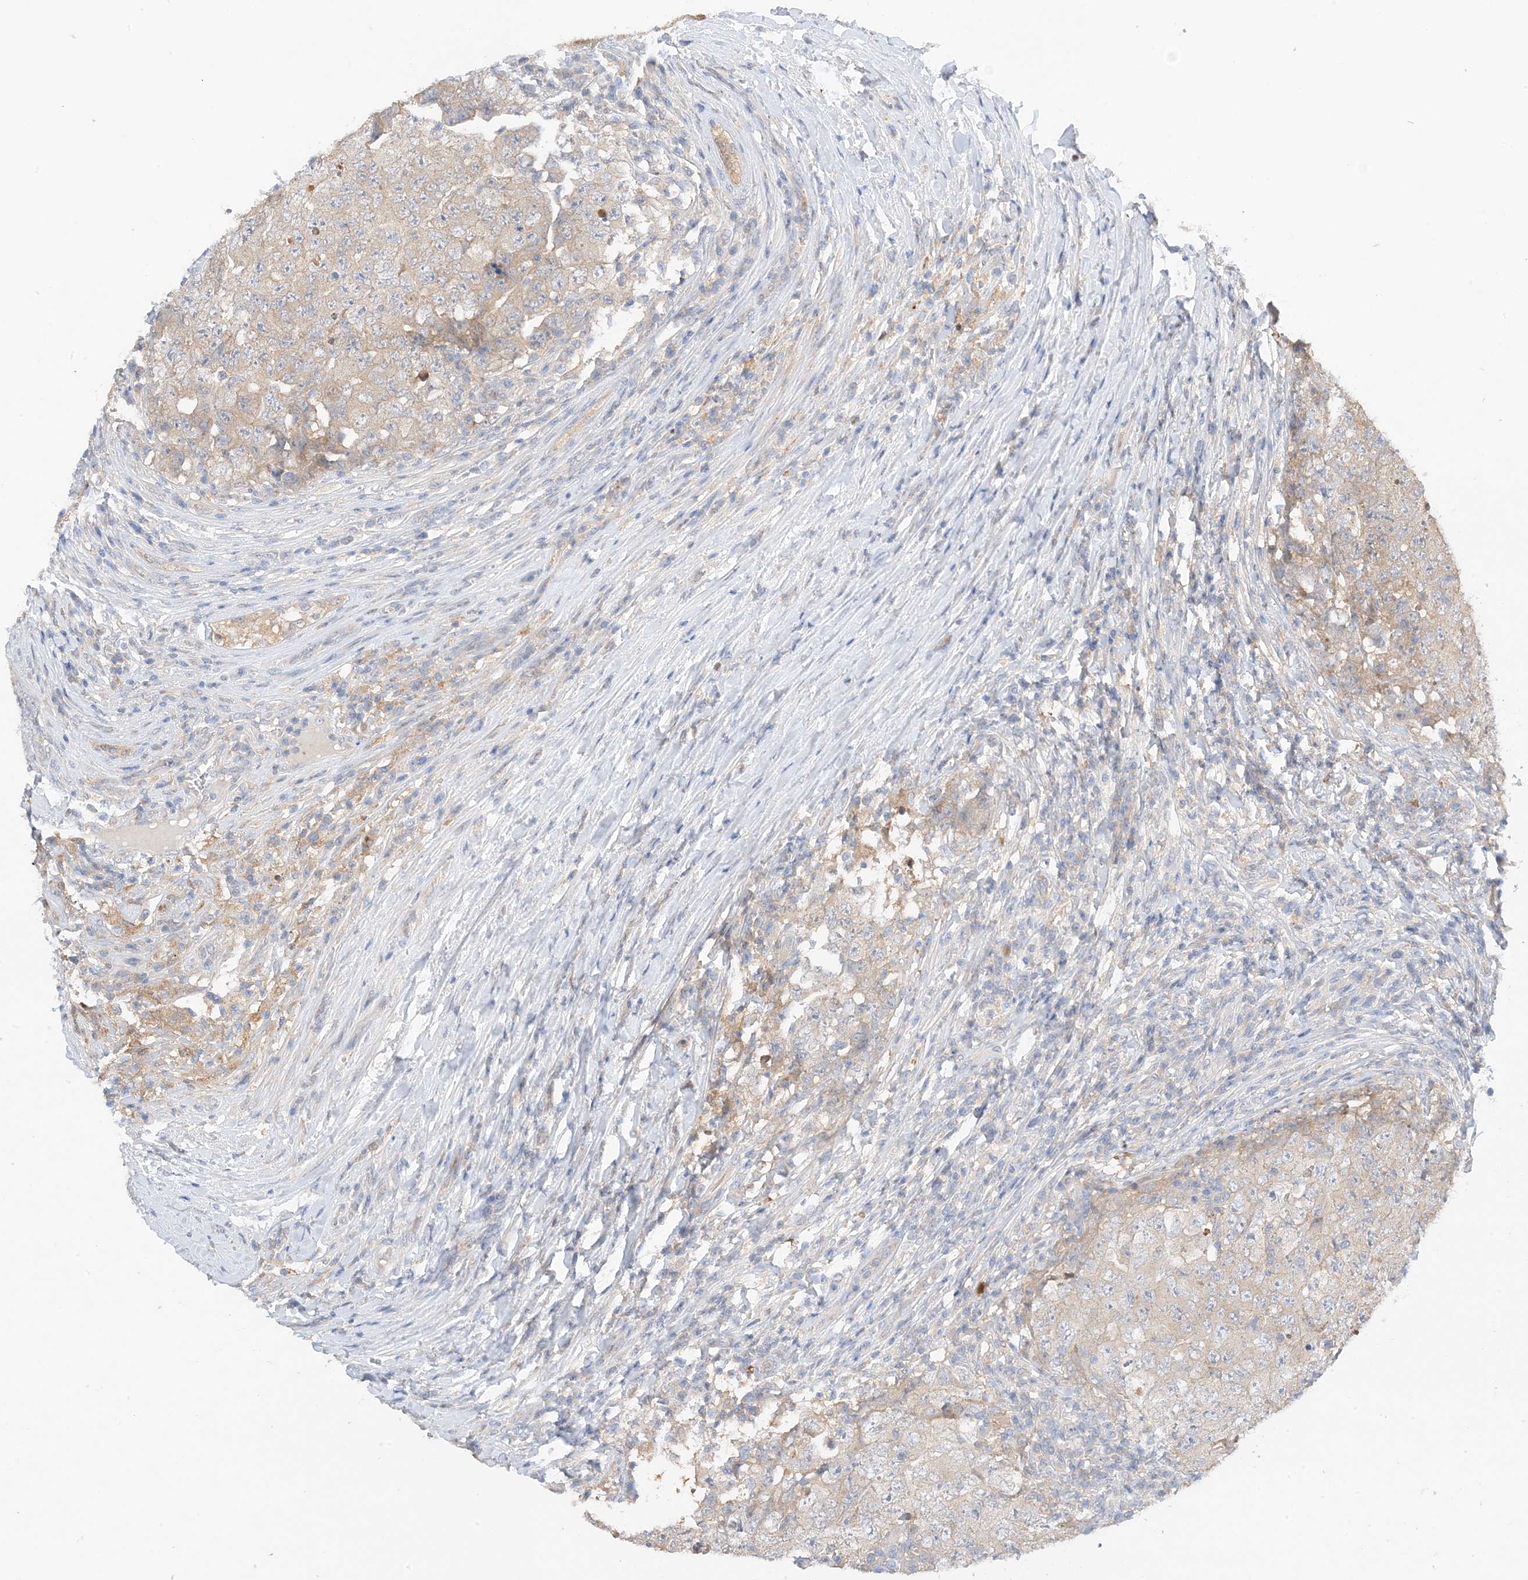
{"staining": {"intensity": "negative", "quantity": "none", "location": "none"}, "tissue": "testis cancer", "cell_type": "Tumor cells", "image_type": "cancer", "snomed": [{"axis": "morphology", "description": "Carcinoma, Embryonal, NOS"}, {"axis": "topography", "description": "Testis"}], "caption": "Immunohistochemistry of embryonal carcinoma (testis) reveals no staining in tumor cells.", "gene": "KIFBP", "patient": {"sex": "male", "age": 26}}